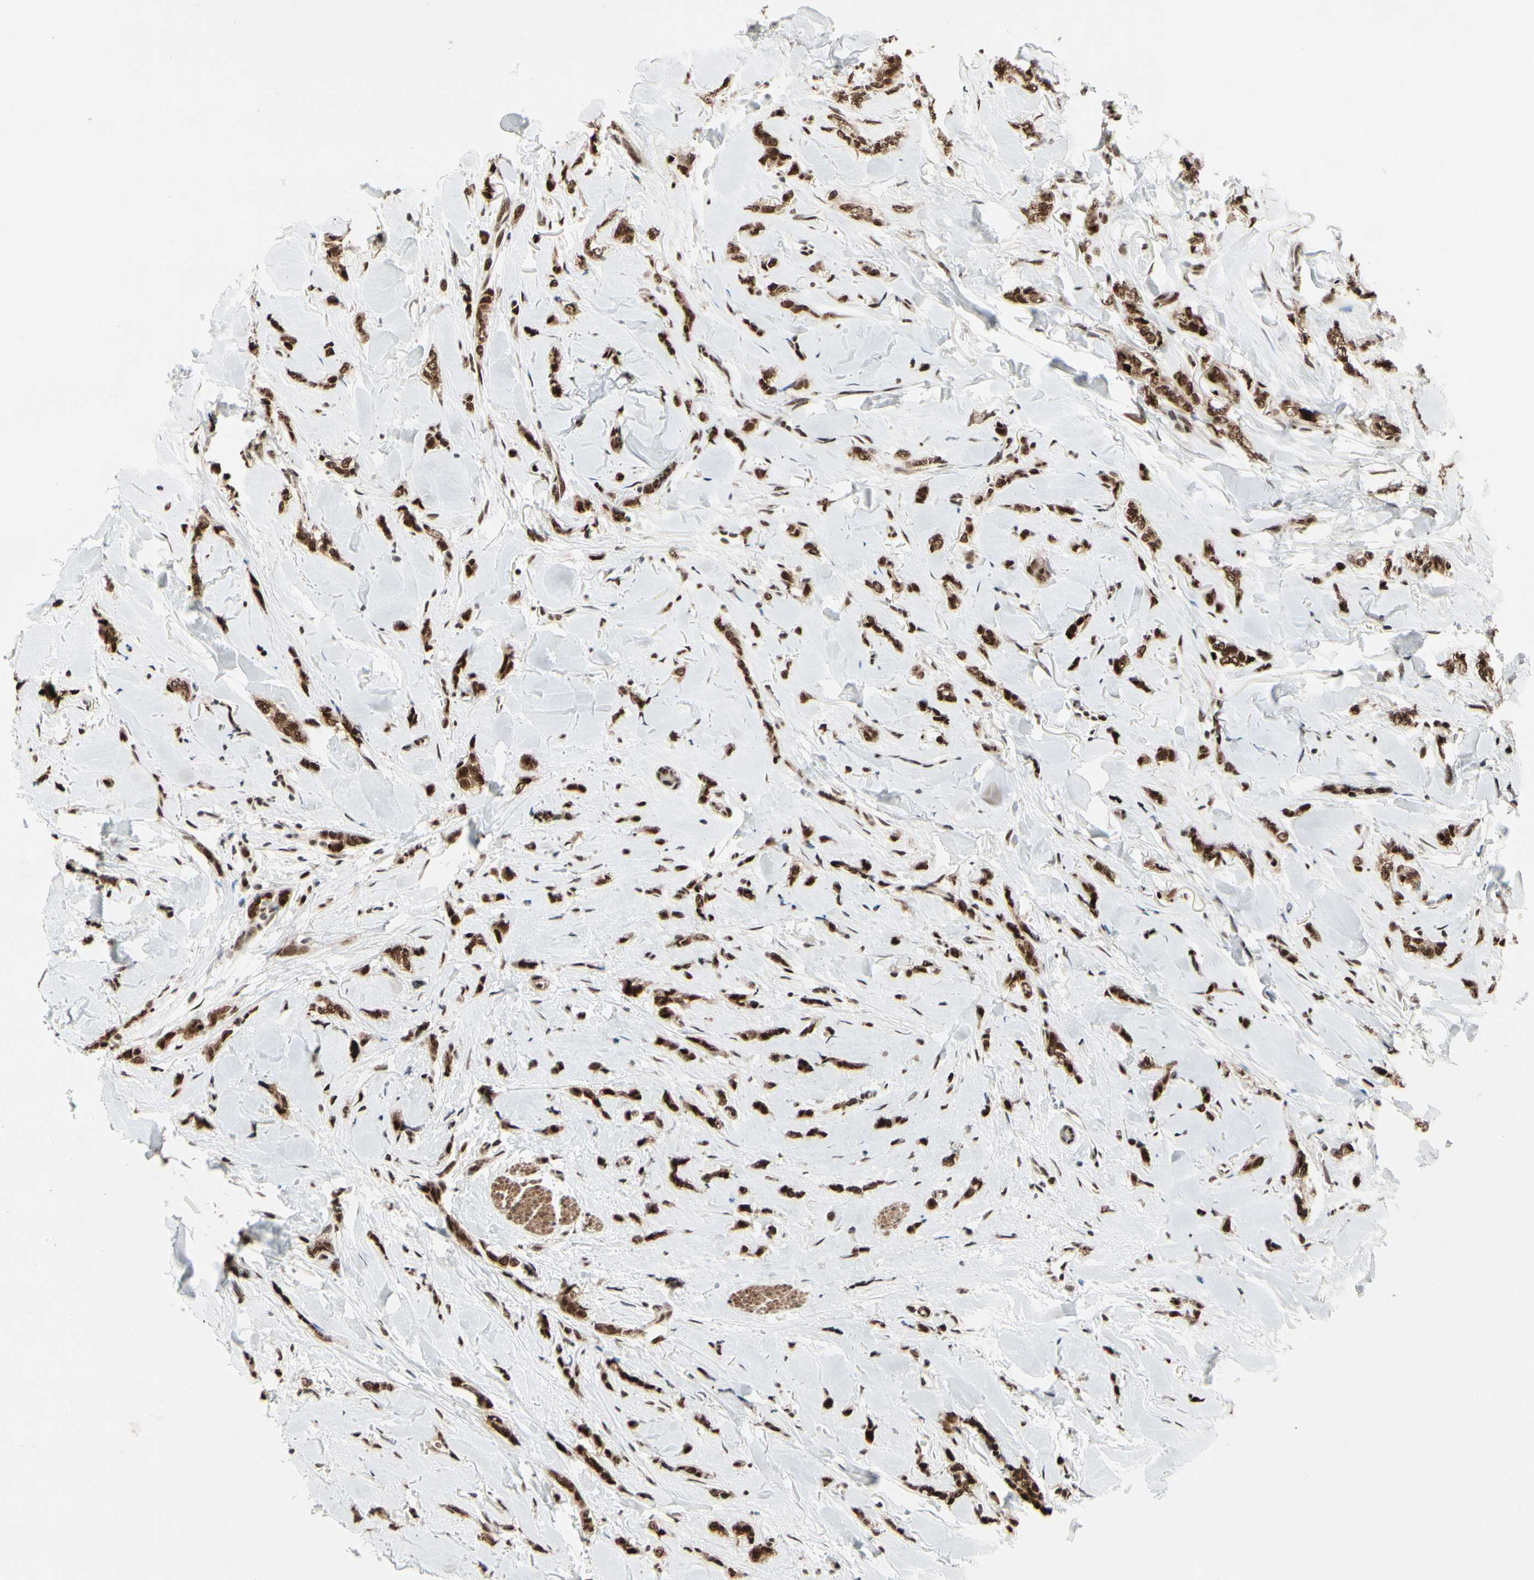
{"staining": {"intensity": "strong", "quantity": ">75%", "location": "cytoplasmic/membranous,nuclear"}, "tissue": "breast cancer", "cell_type": "Tumor cells", "image_type": "cancer", "snomed": [{"axis": "morphology", "description": "Lobular carcinoma"}, {"axis": "topography", "description": "Skin"}, {"axis": "topography", "description": "Breast"}], "caption": "Immunohistochemistry (DAB) staining of breast cancer (lobular carcinoma) shows strong cytoplasmic/membranous and nuclear protein expression in approximately >75% of tumor cells. (Stains: DAB in brown, nuclei in blue, Microscopy: brightfield microscopy at high magnification).", "gene": "CHAMP1", "patient": {"sex": "female", "age": 46}}